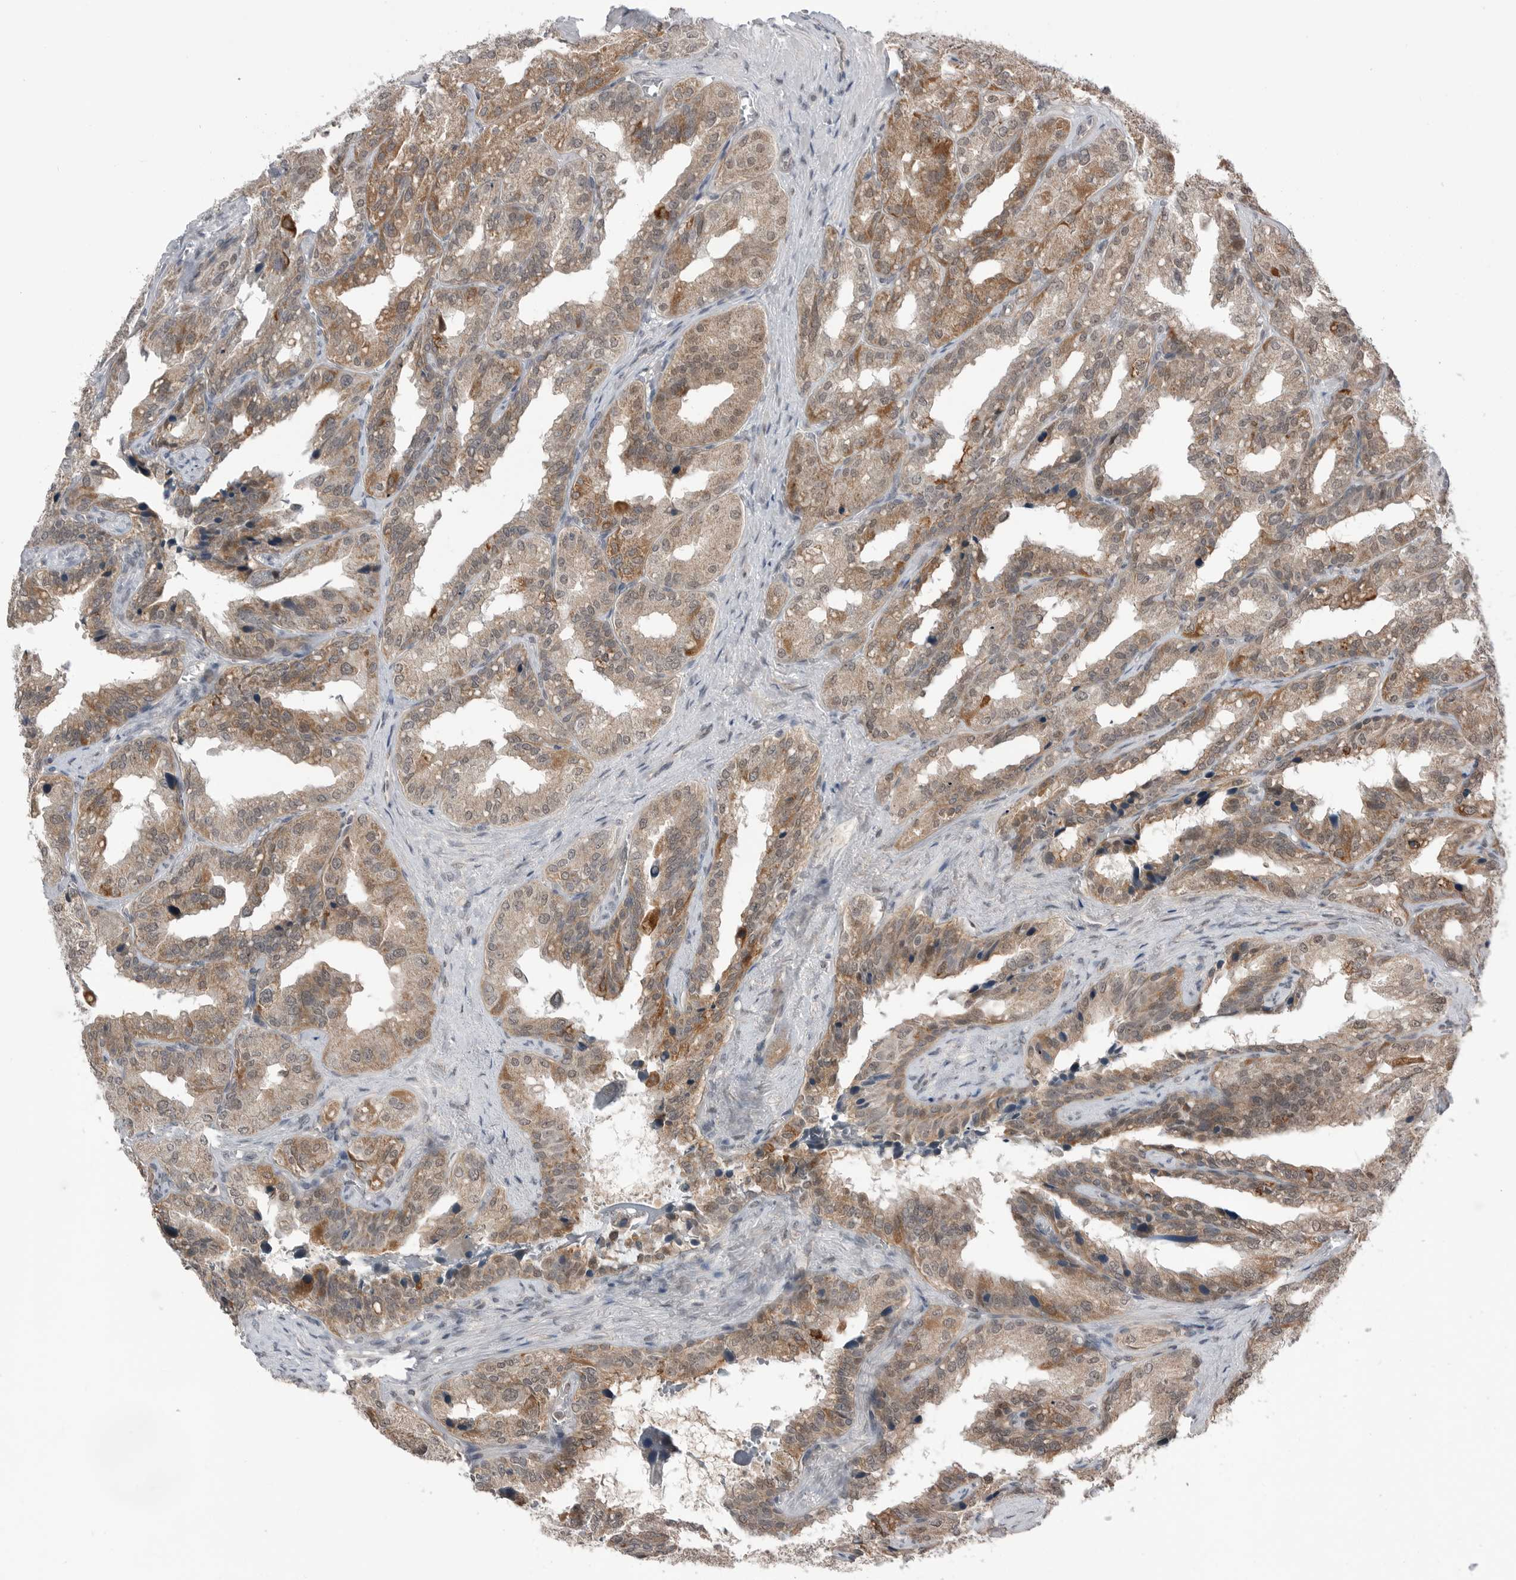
{"staining": {"intensity": "moderate", "quantity": ">75%", "location": "cytoplasmic/membranous"}, "tissue": "seminal vesicle", "cell_type": "Glandular cells", "image_type": "normal", "snomed": [{"axis": "morphology", "description": "Normal tissue, NOS"}, {"axis": "topography", "description": "Prostate"}, {"axis": "topography", "description": "Seminal veicle"}], "caption": "Immunohistochemistry (IHC) image of unremarkable seminal vesicle: human seminal vesicle stained using immunohistochemistry (IHC) exhibits medium levels of moderate protein expression localized specifically in the cytoplasmic/membranous of glandular cells, appearing as a cytoplasmic/membranous brown color.", "gene": "NTAQ1", "patient": {"sex": "male", "age": 51}}